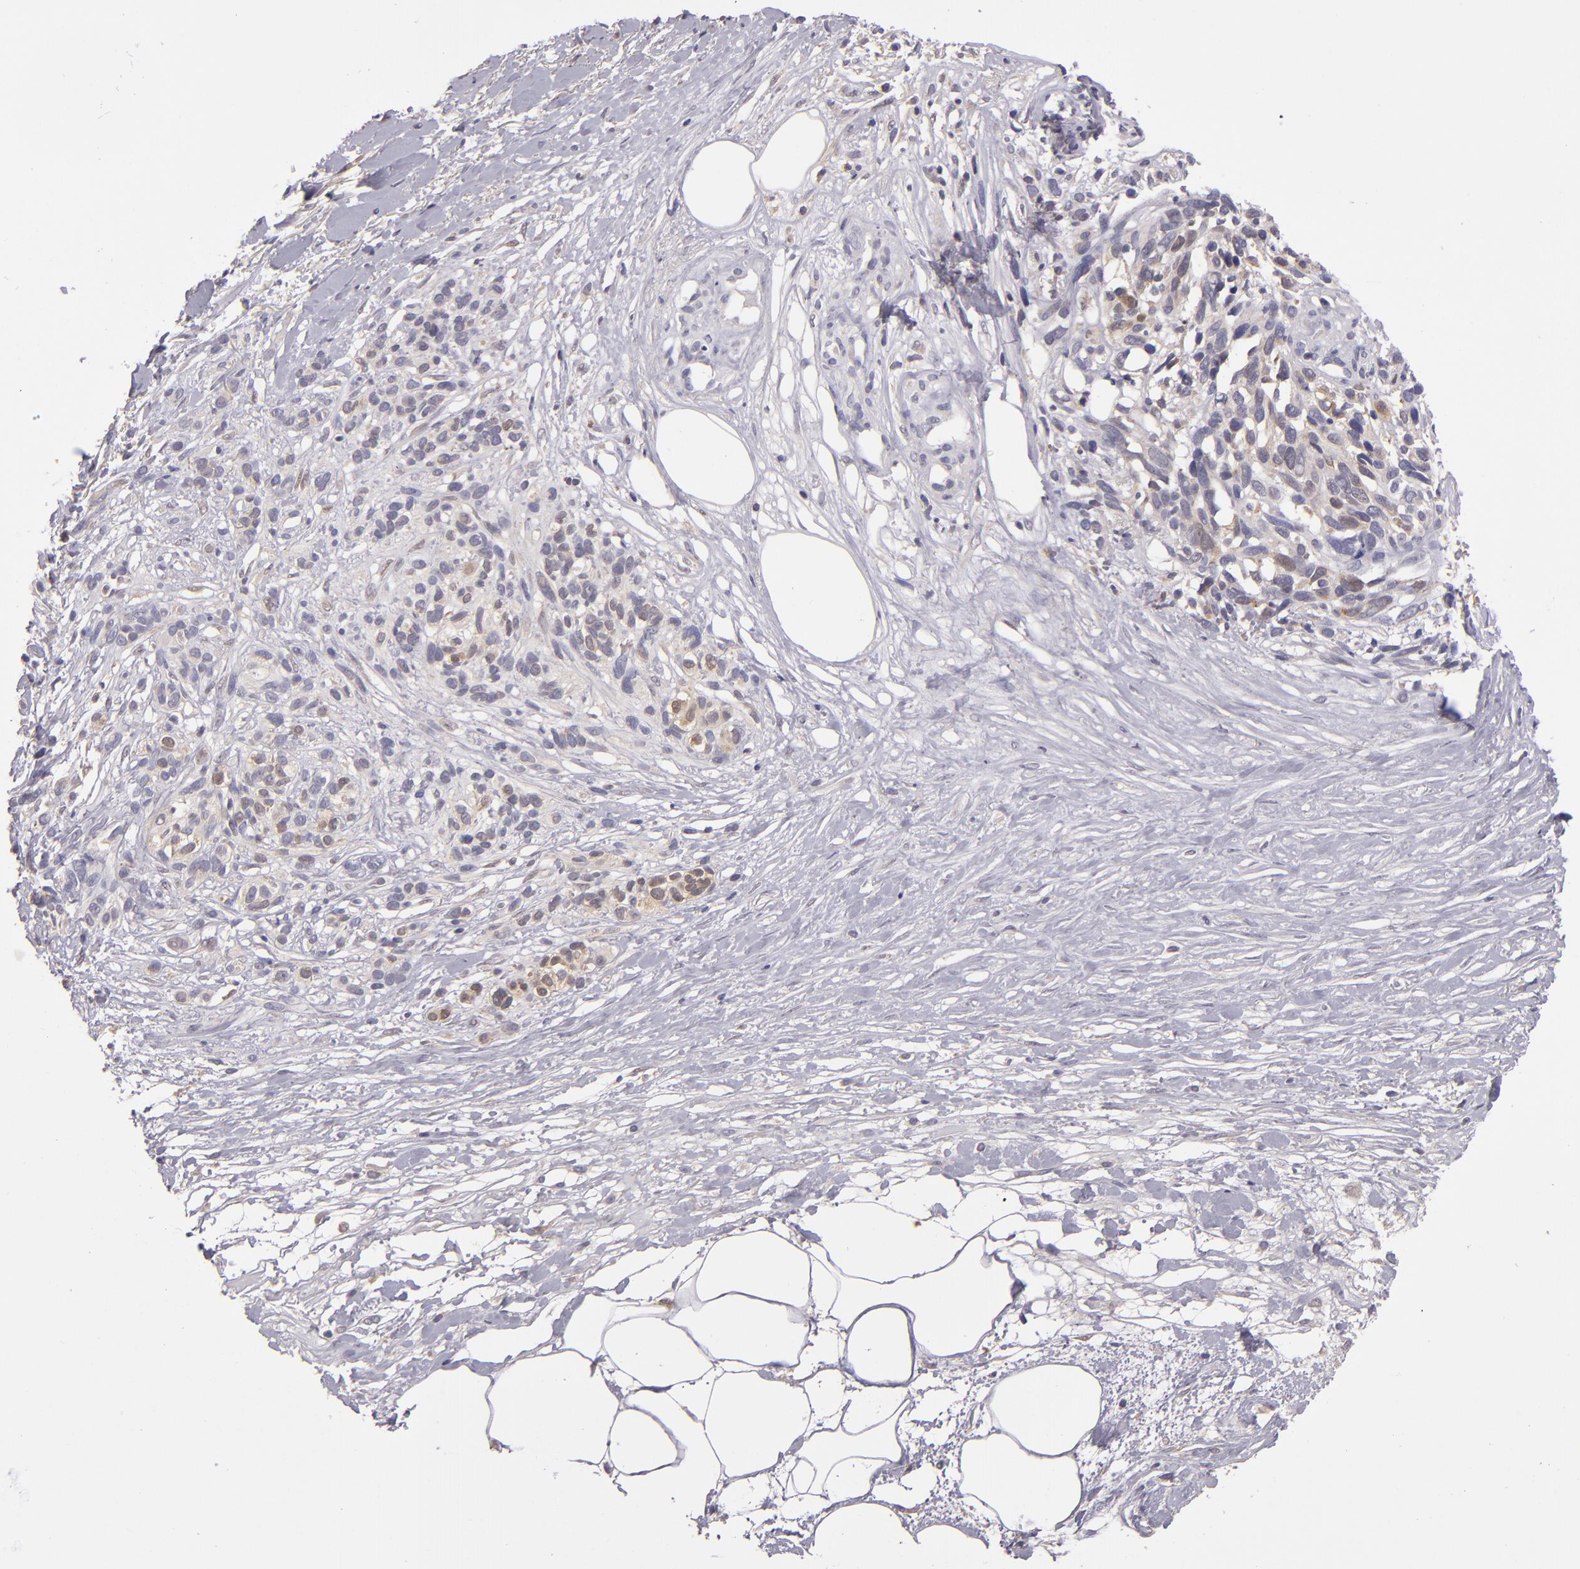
{"staining": {"intensity": "weak", "quantity": "25%-75%", "location": "cytoplasmic/membranous"}, "tissue": "melanoma", "cell_type": "Tumor cells", "image_type": "cancer", "snomed": [{"axis": "morphology", "description": "Malignant melanoma, NOS"}, {"axis": "topography", "description": "Skin"}], "caption": "This image demonstrates immunohistochemistry (IHC) staining of melanoma, with low weak cytoplasmic/membranous positivity in approximately 25%-75% of tumor cells.", "gene": "FHIT", "patient": {"sex": "female", "age": 85}}